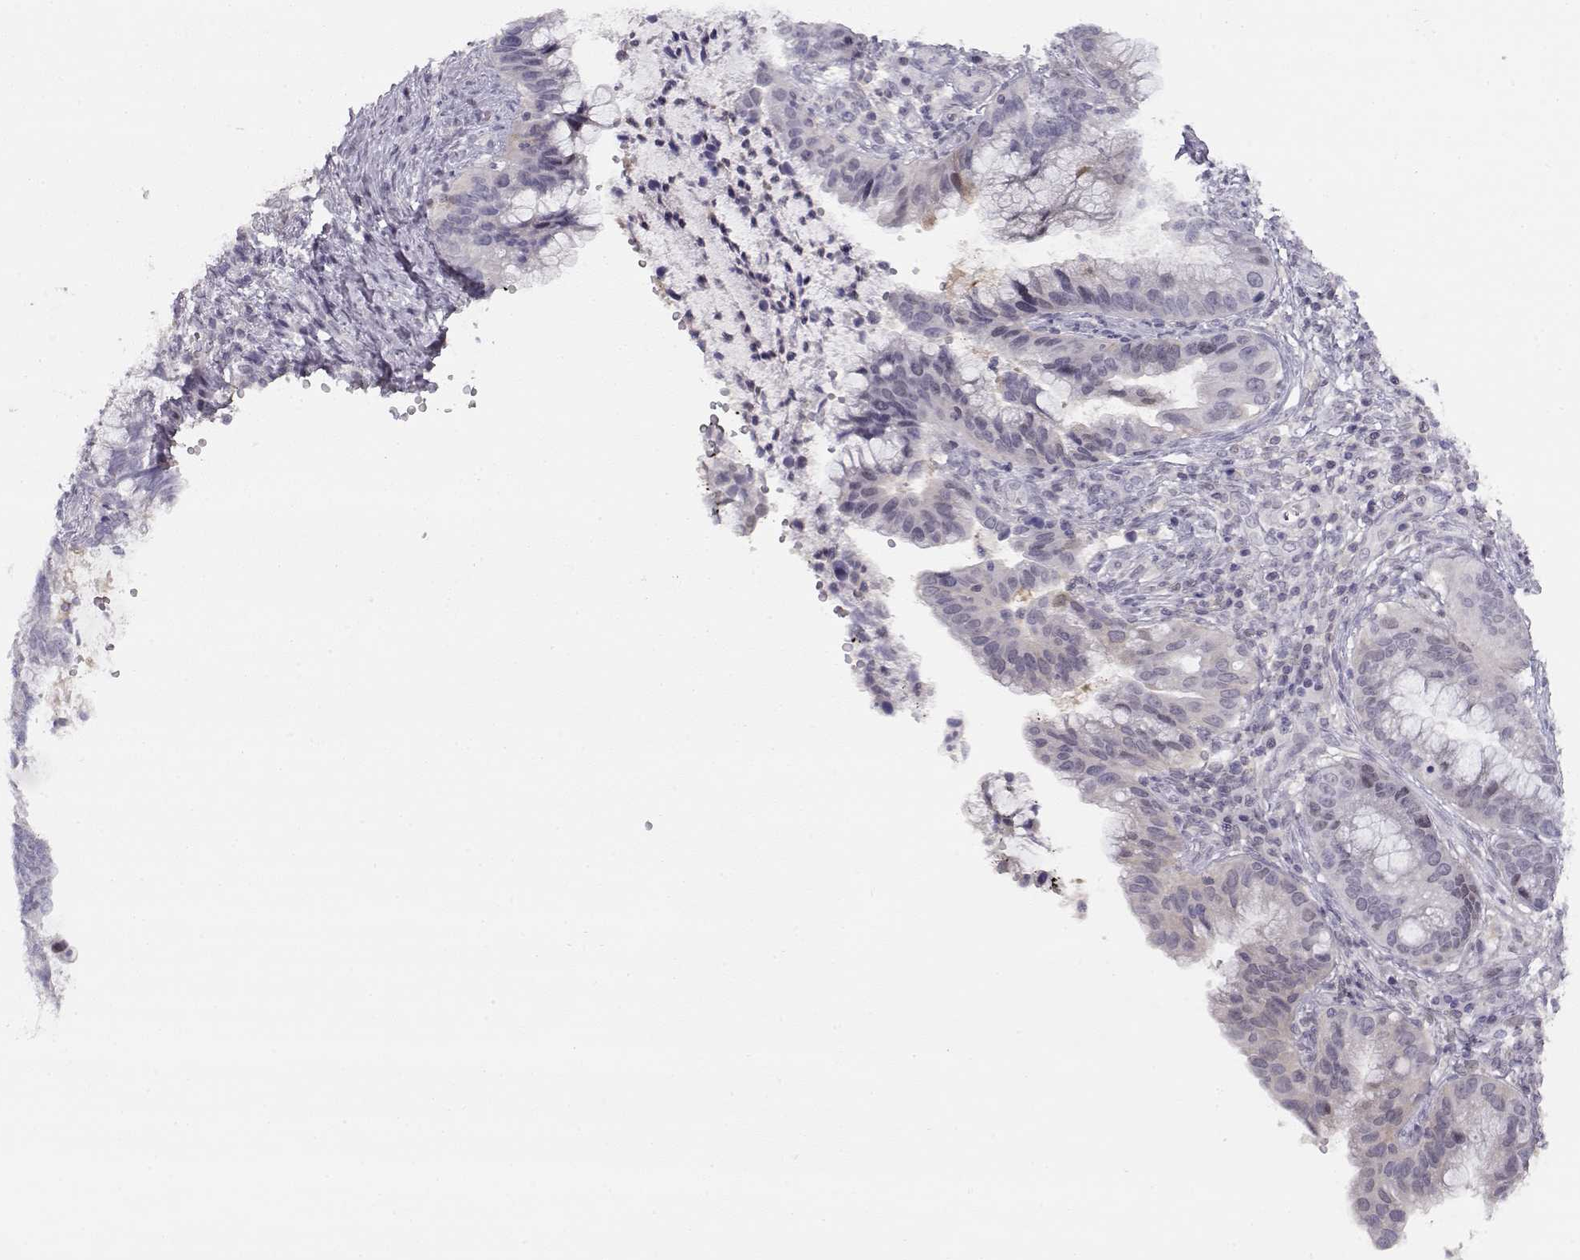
{"staining": {"intensity": "negative", "quantity": "none", "location": "none"}, "tissue": "cervical cancer", "cell_type": "Tumor cells", "image_type": "cancer", "snomed": [{"axis": "morphology", "description": "Adenocarcinoma, NOS"}, {"axis": "topography", "description": "Cervix"}], "caption": "An immunohistochemistry (IHC) micrograph of cervical cancer is shown. There is no staining in tumor cells of cervical cancer.", "gene": "TEPP", "patient": {"sex": "female", "age": 34}}